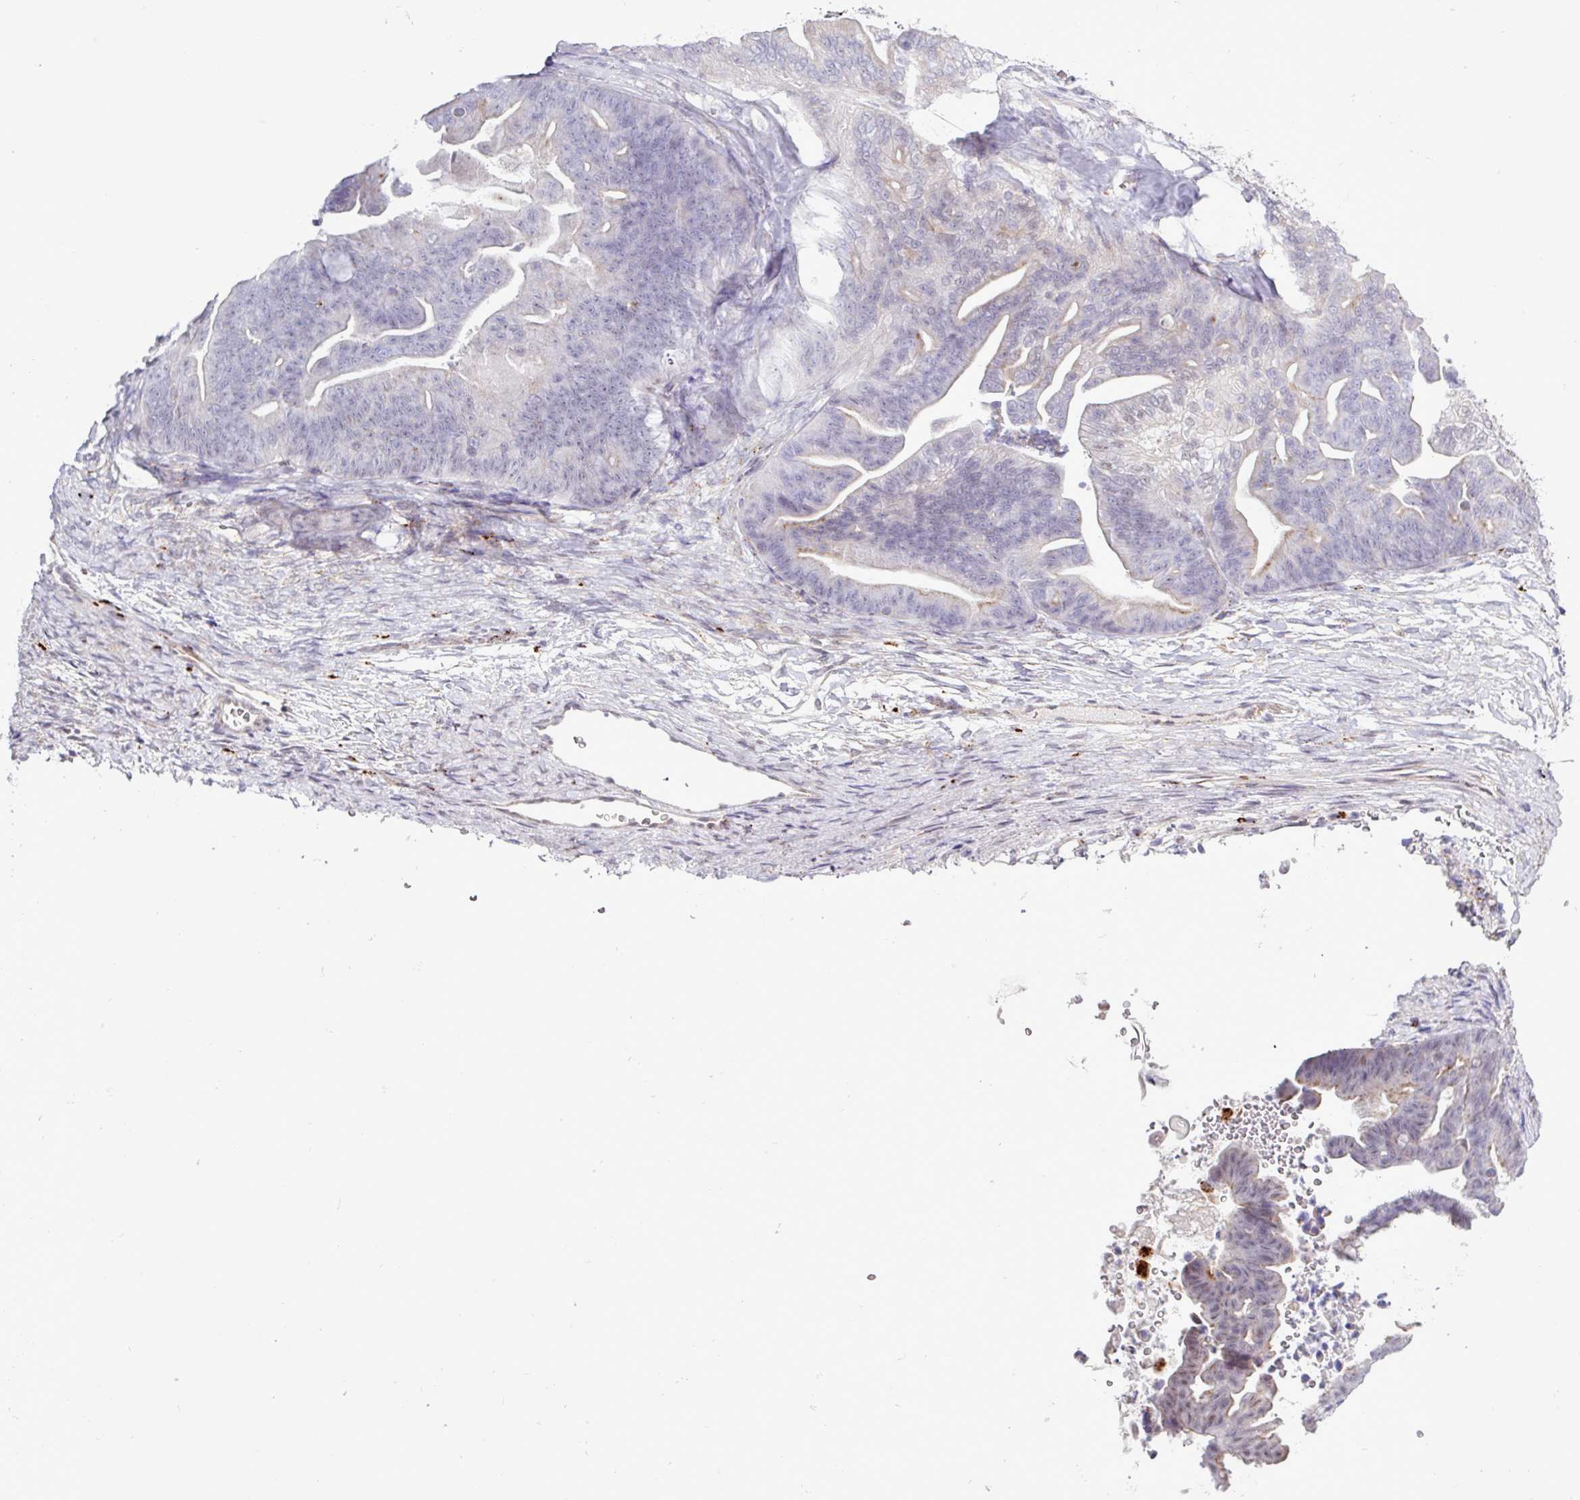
{"staining": {"intensity": "weak", "quantity": "<25%", "location": "cytoplasmic/membranous"}, "tissue": "ovarian cancer", "cell_type": "Tumor cells", "image_type": "cancer", "snomed": [{"axis": "morphology", "description": "Cystadenocarcinoma, mucinous, NOS"}, {"axis": "topography", "description": "Ovary"}], "caption": "Human ovarian cancer (mucinous cystadenocarcinoma) stained for a protein using immunohistochemistry (IHC) demonstrates no positivity in tumor cells.", "gene": "AMIGO2", "patient": {"sex": "female", "age": 67}}